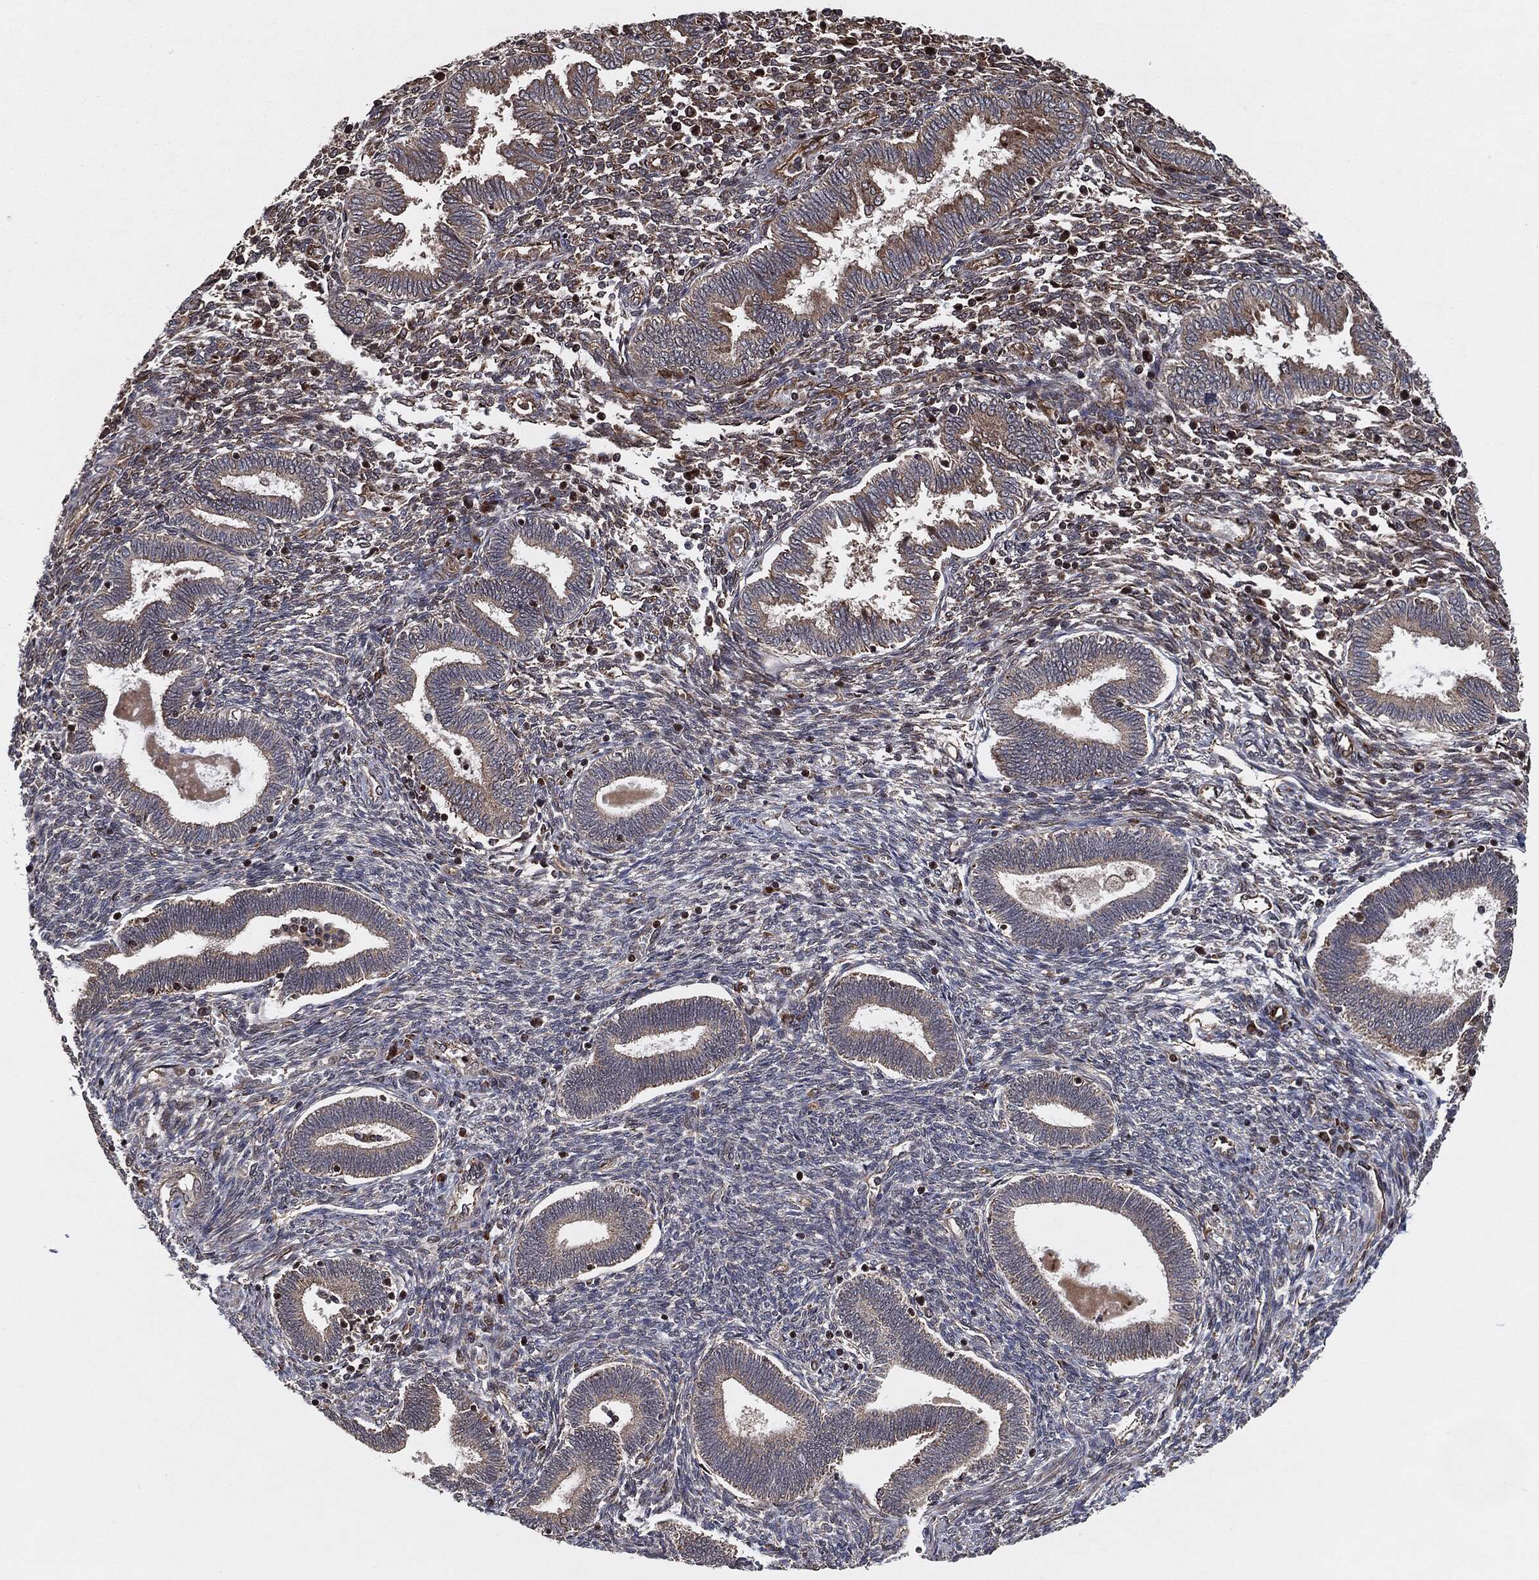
{"staining": {"intensity": "weak", "quantity": "<25%", "location": "cytoplasmic/membranous"}, "tissue": "endometrium", "cell_type": "Cells in endometrial stroma", "image_type": "normal", "snomed": [{"axis": "morphology", "description": "Normal tissue, NOS"}, {"axis": "topography", "description": "Endometrium"}], "caption": "Image shows no protein positivity in cells in endometrial stroma of normal endometrium. Brightfield microscopy of immunohistochemistry stained with DAB (3,3'-diaminobenzidine) (brown) and hematoxylin (blue), captured at high magnification.", "gene": "BCAR1", "patient": {"sex": "female", "age": 42}}